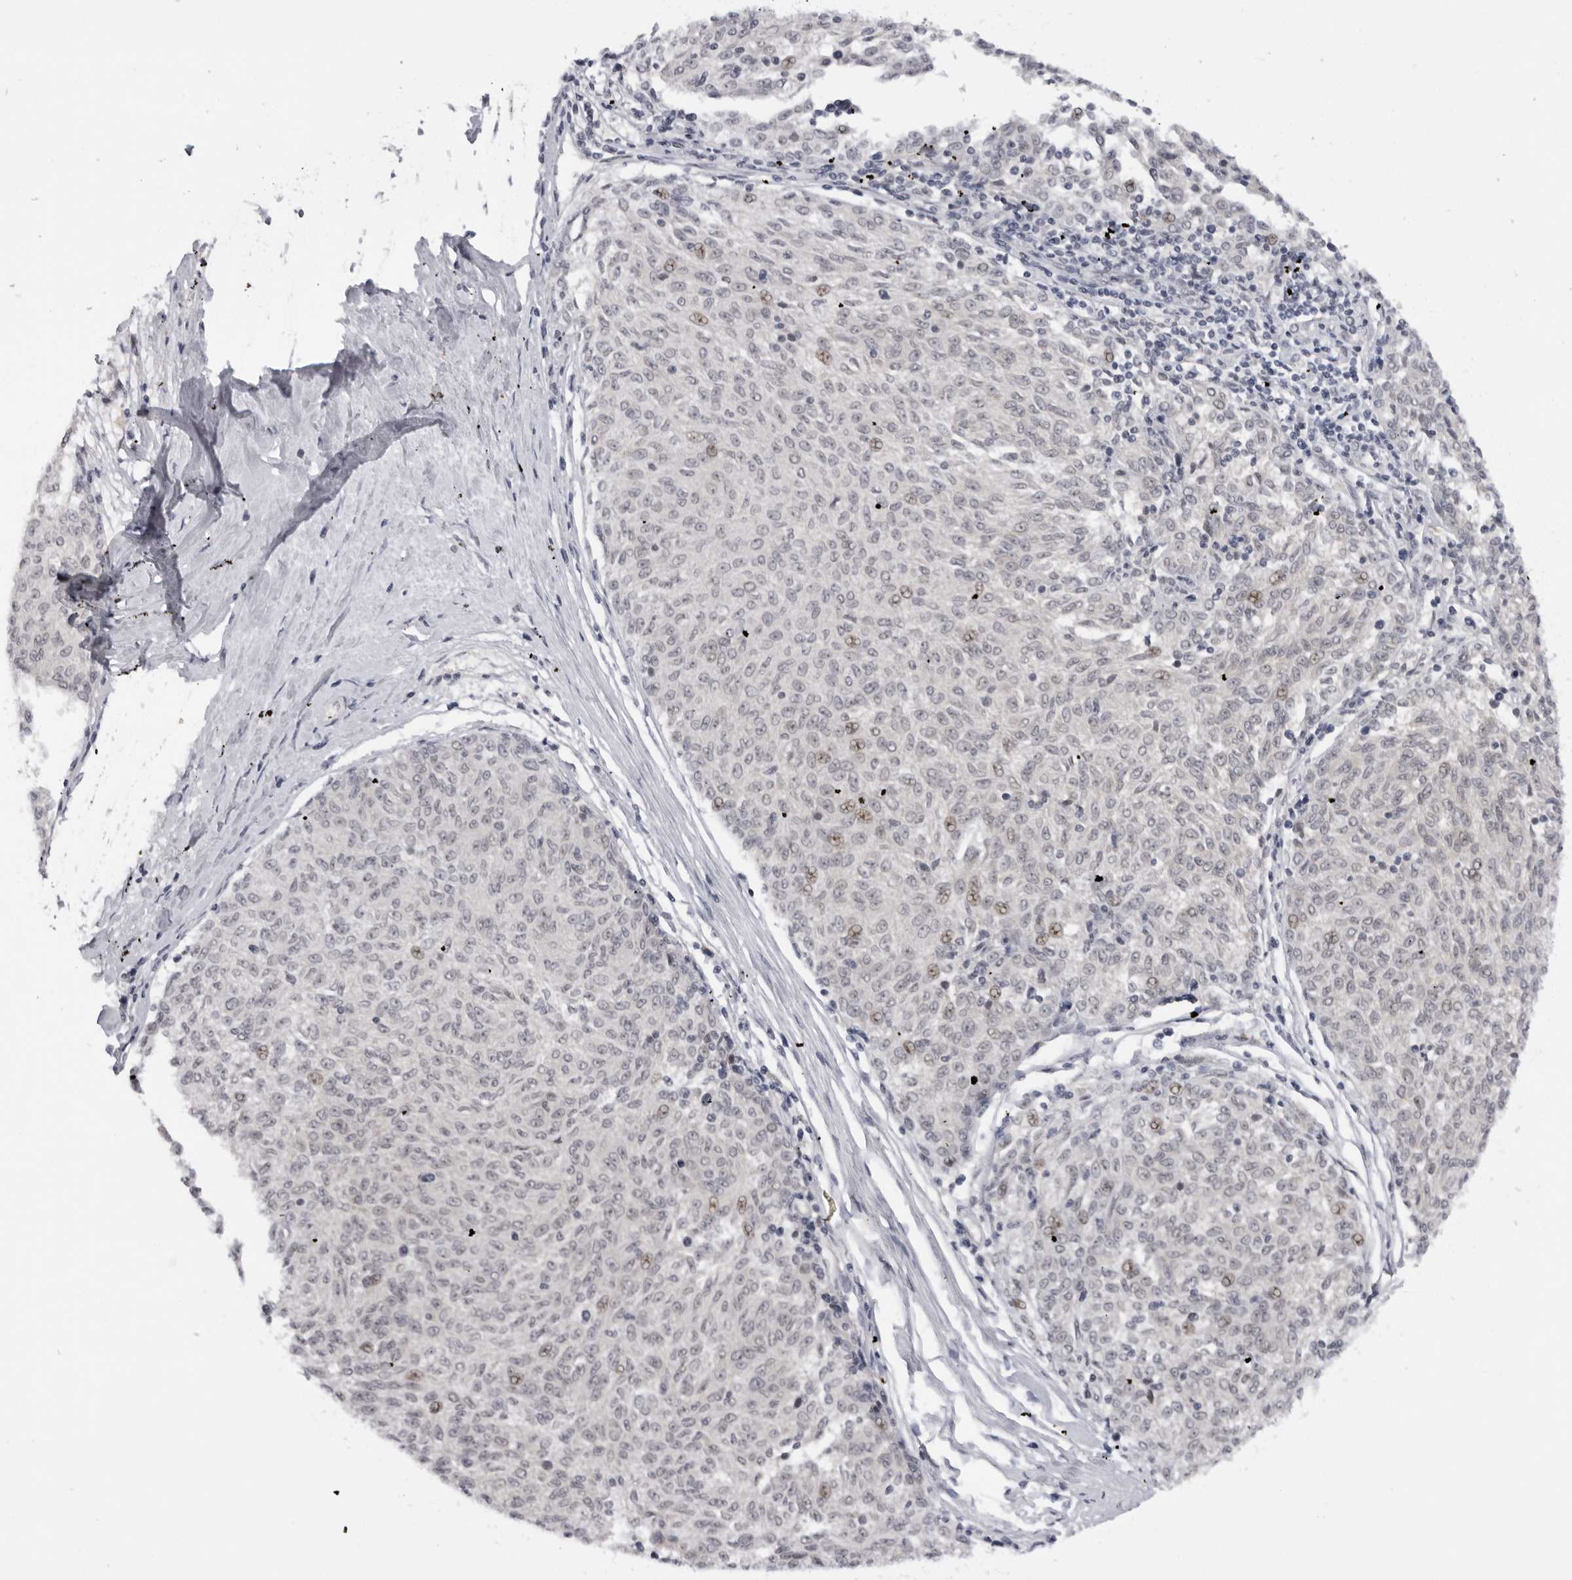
{"staining": {"intensity": "weak", "quantity": "<25%", "location": "nuclear"}, "tissue": "melanoma", "cell_type": "Tumor cells", "image_type": "cancer", "snomed": [{"axis": "morphology", "description": "Malignant melanoma, NOS"}, {"axis": "topography", "description": "Skin"}], "caption": "This is a image of immunohistochemistry (IHC) staining of malignant melanoma, which shows no expression in tumor cells.", "gene": "ALPK2", "patient": {"sex": "female", "age": 72}}